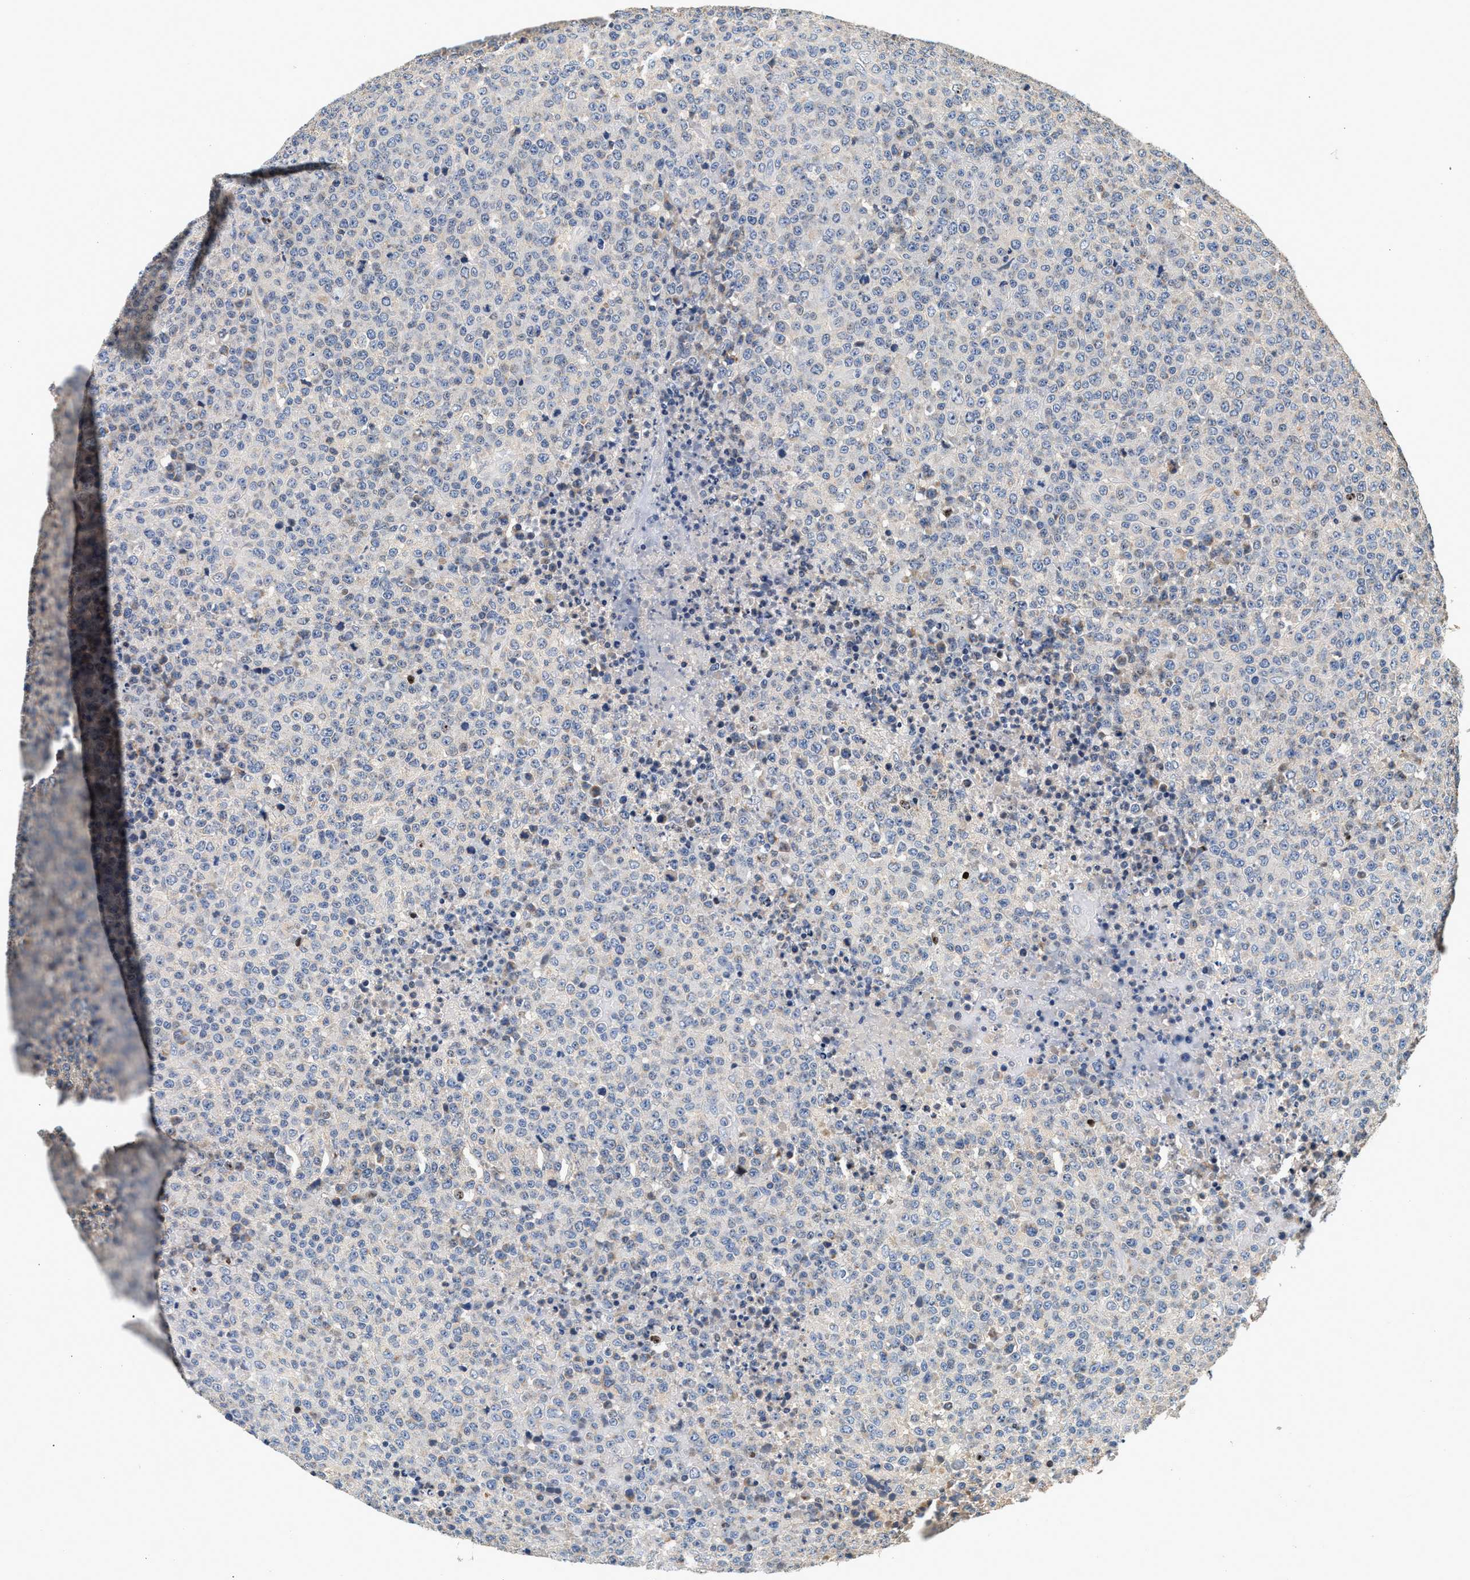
{"staining": {"intensity": "negative", "quantity": "none", "location": "none"}, "tissue": "lymphoma", "cell_type": "Tumor cells", "image_type": "cancer", "snomed": [{"axis": "morphology", "description": "Malignant lymphoma, non-Hodgkin's type, High grade"}, {"axis": "topography", "description": "Lymph node"}], "caption": "This is an immunohistochemistry (IHC) image of high-grade malignant lymphoma, non-Hodgkin's type. There is no expression in tumor cells.", "gene": "PTGR3", "patient": {"sex": "male", "age": 13}}